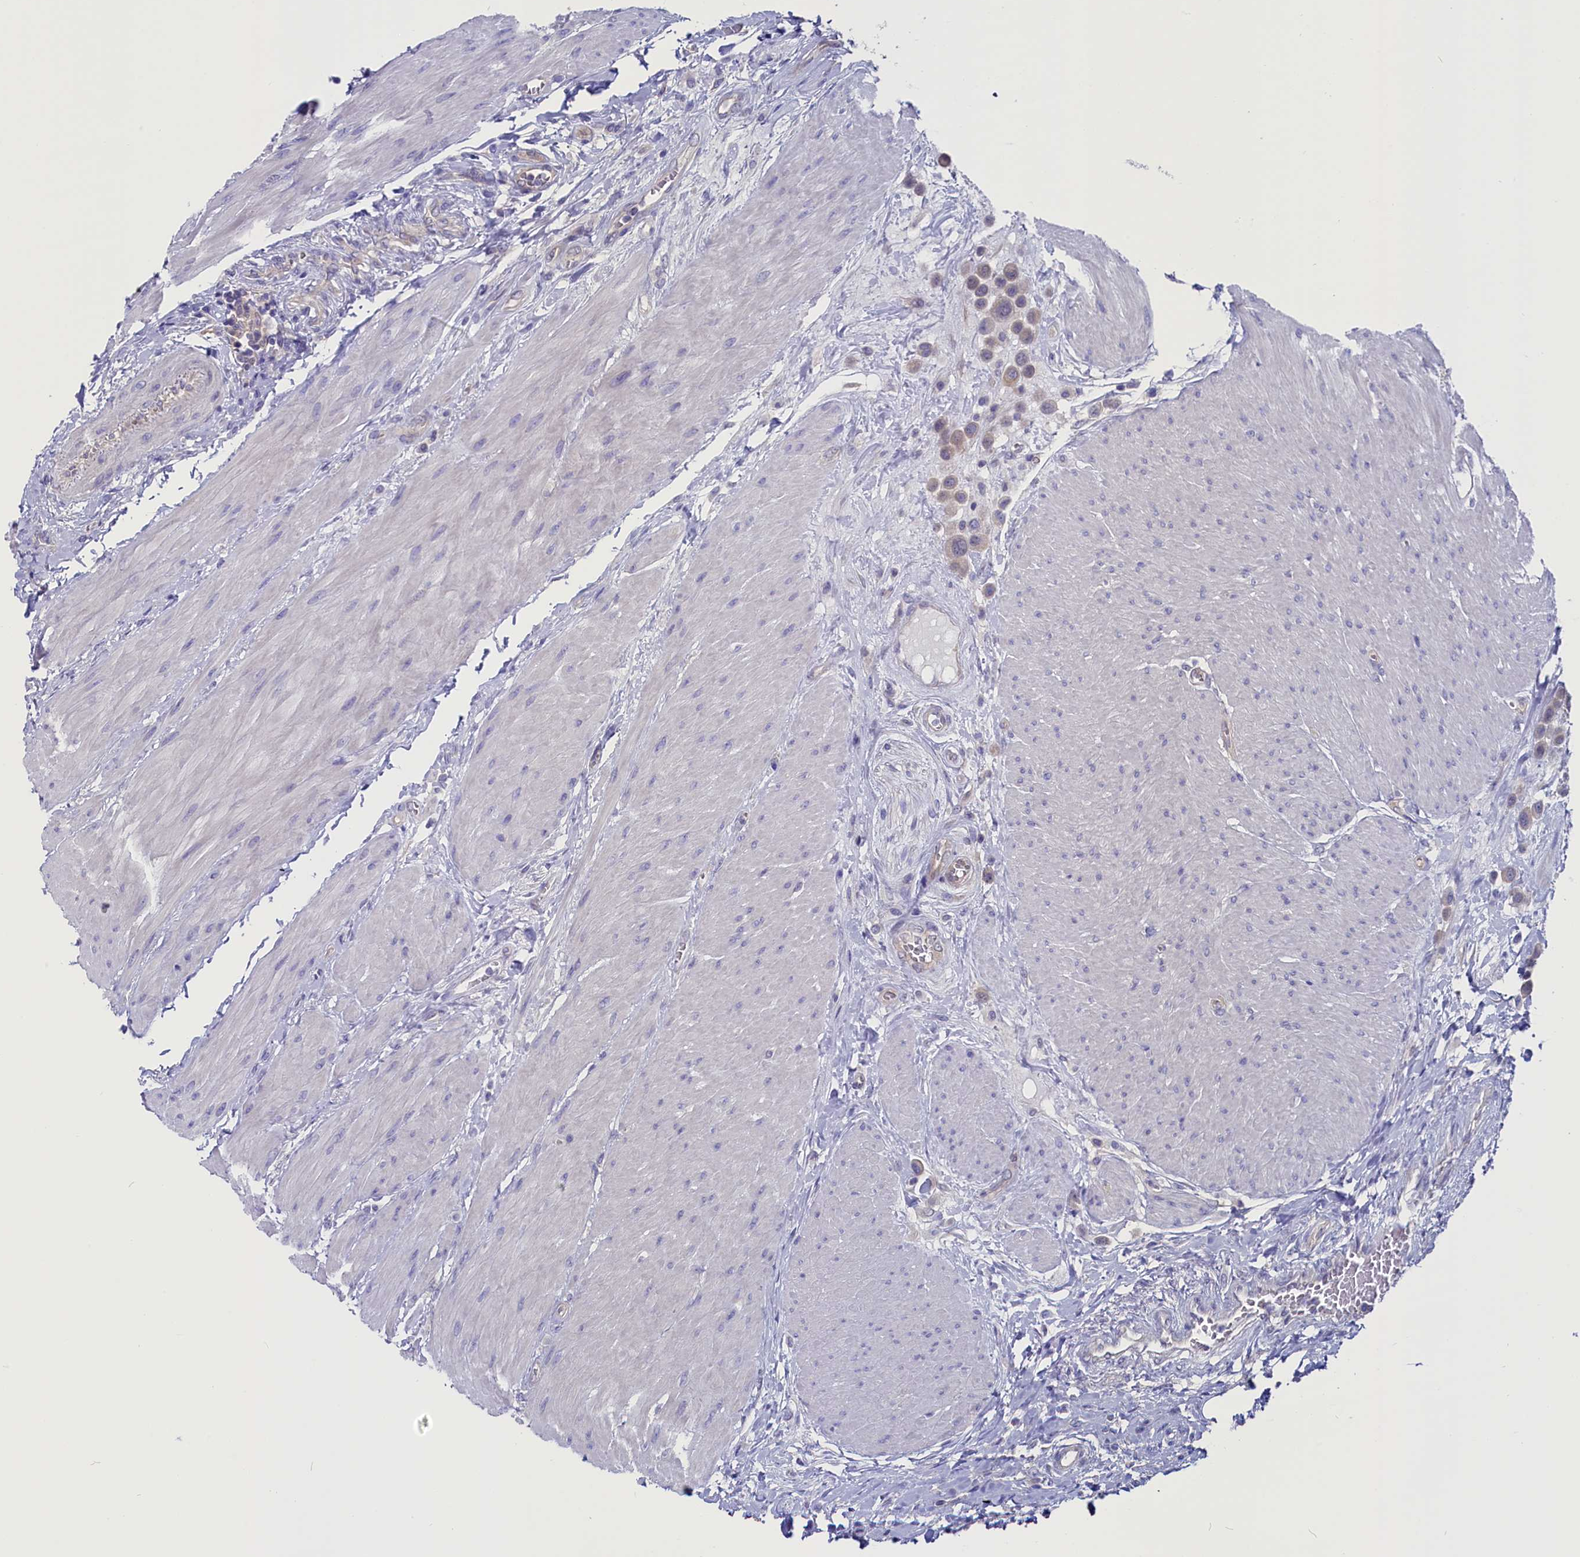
{"staining": {"intensity": "weak", "quantity": "25%-75%", "location": "cytoplasmic/membranous"}, "tissue": "urothelial cancer", "cell_type": "Tumor cells", "image_type": "cancer", "snomed": [{"axis": "morphology", "description": "Urothelial carcinoma, High grade"}, {"axis": "topography", "description": "Urinary bladder"}], "caption": "Tumor cells demonstrate weak cytoplasmic/membranous positivity in approximately 25%-75% of cells in urothelial cancer.", "gene": "CIAPIN1", "patient": {"sex": "male", "age": 50}}